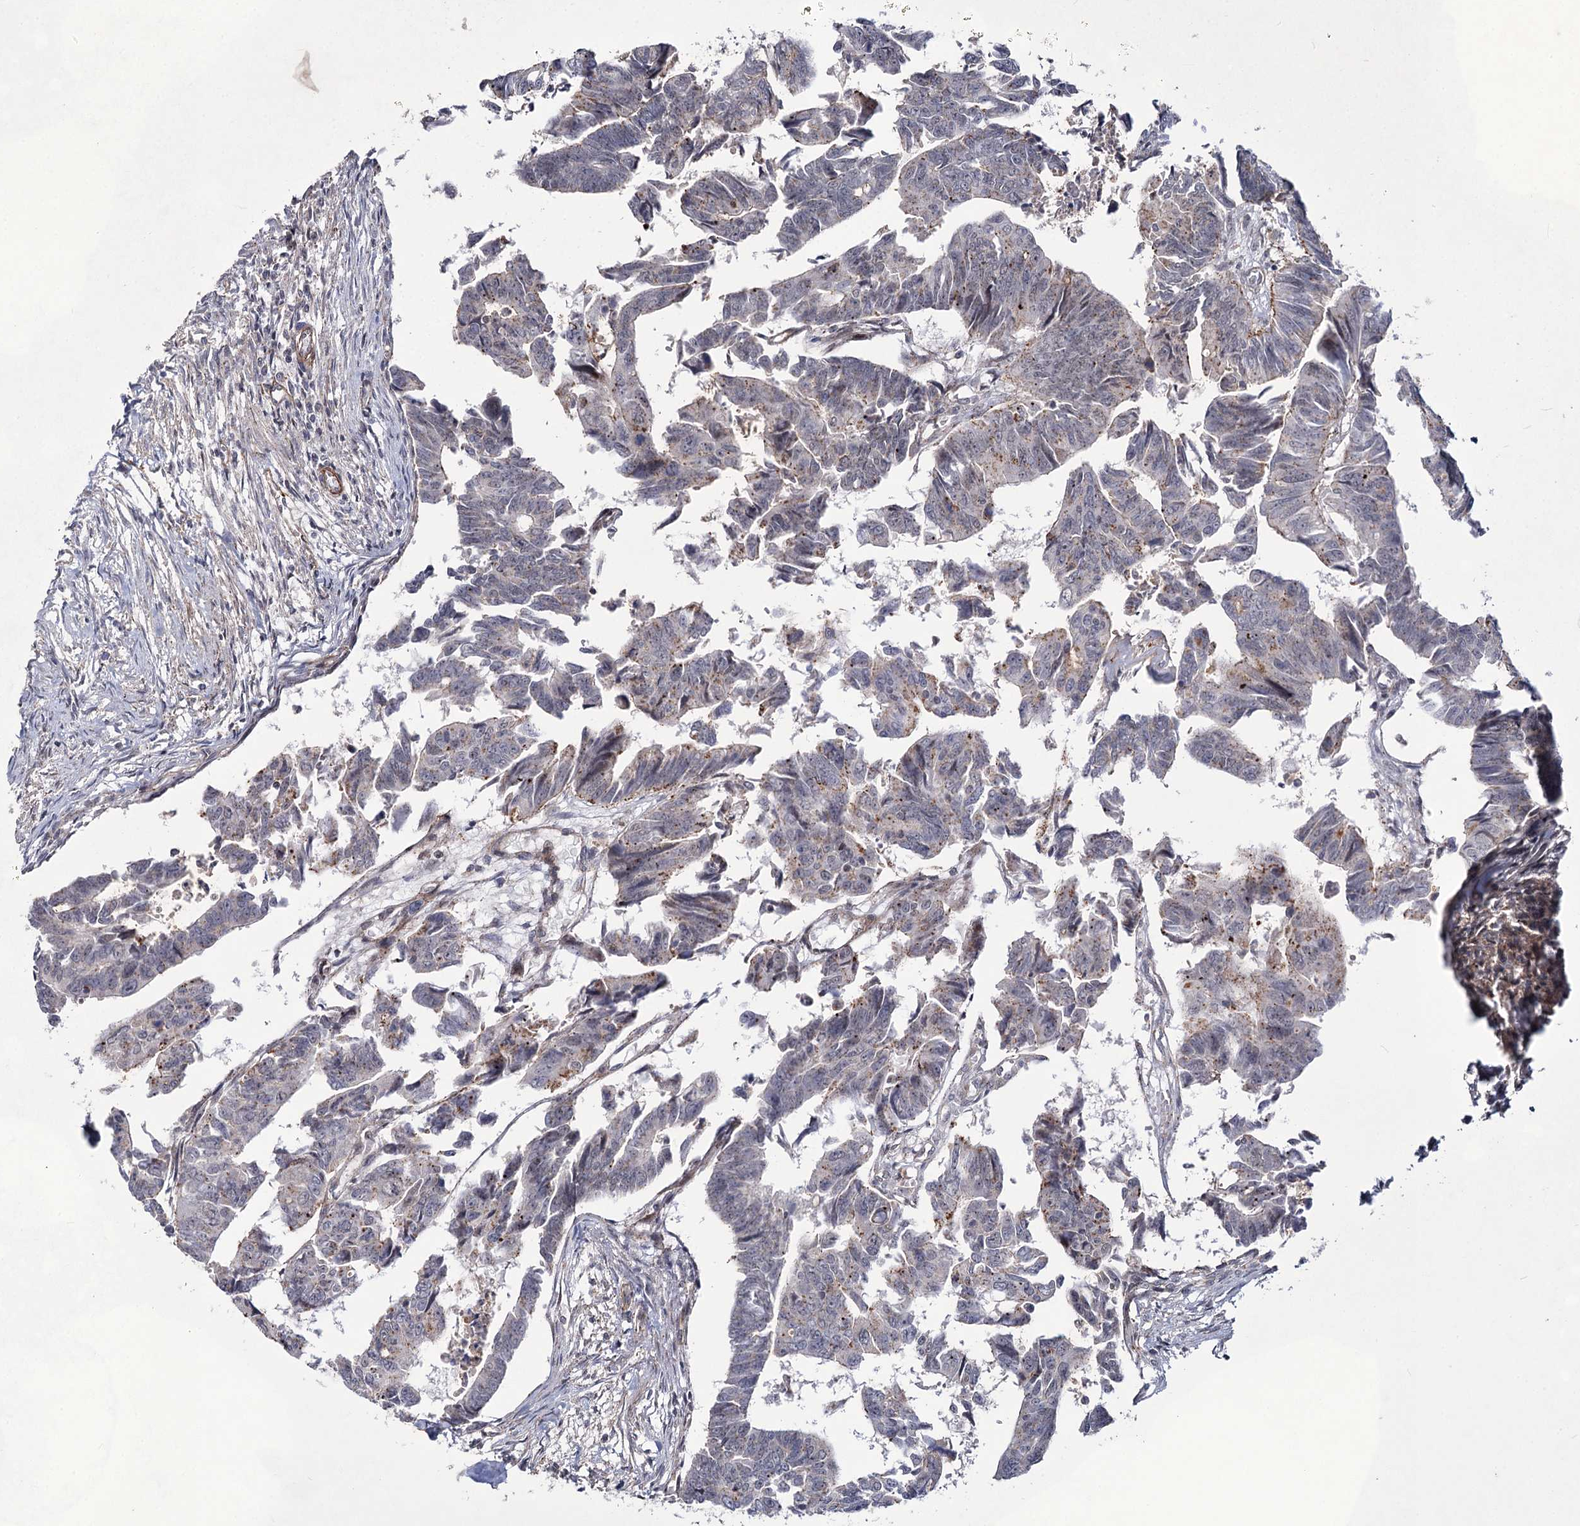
{"staining": {"intensity": "moderate", "quantity": "<25%", "location": "cytoplasmic/membranous"}, "tissue": "colorectal cancer", "cell_type": "Tumor cells", "image_type": "cancer", "snomed": [{"axis": "morphology", "description": "Adenocarcinoma, NOS"}, {"axis": "topography", "description": "Rectum"}], "caption": "DAB immunohistochemical staining of adenocarcinoma (colorectal) reveals moderate cytoplasmic/membranous protein staining in approximately <25% of tumor cells.", "gene": "ATL2", "patient": {"sex": "female", "age": 65}}